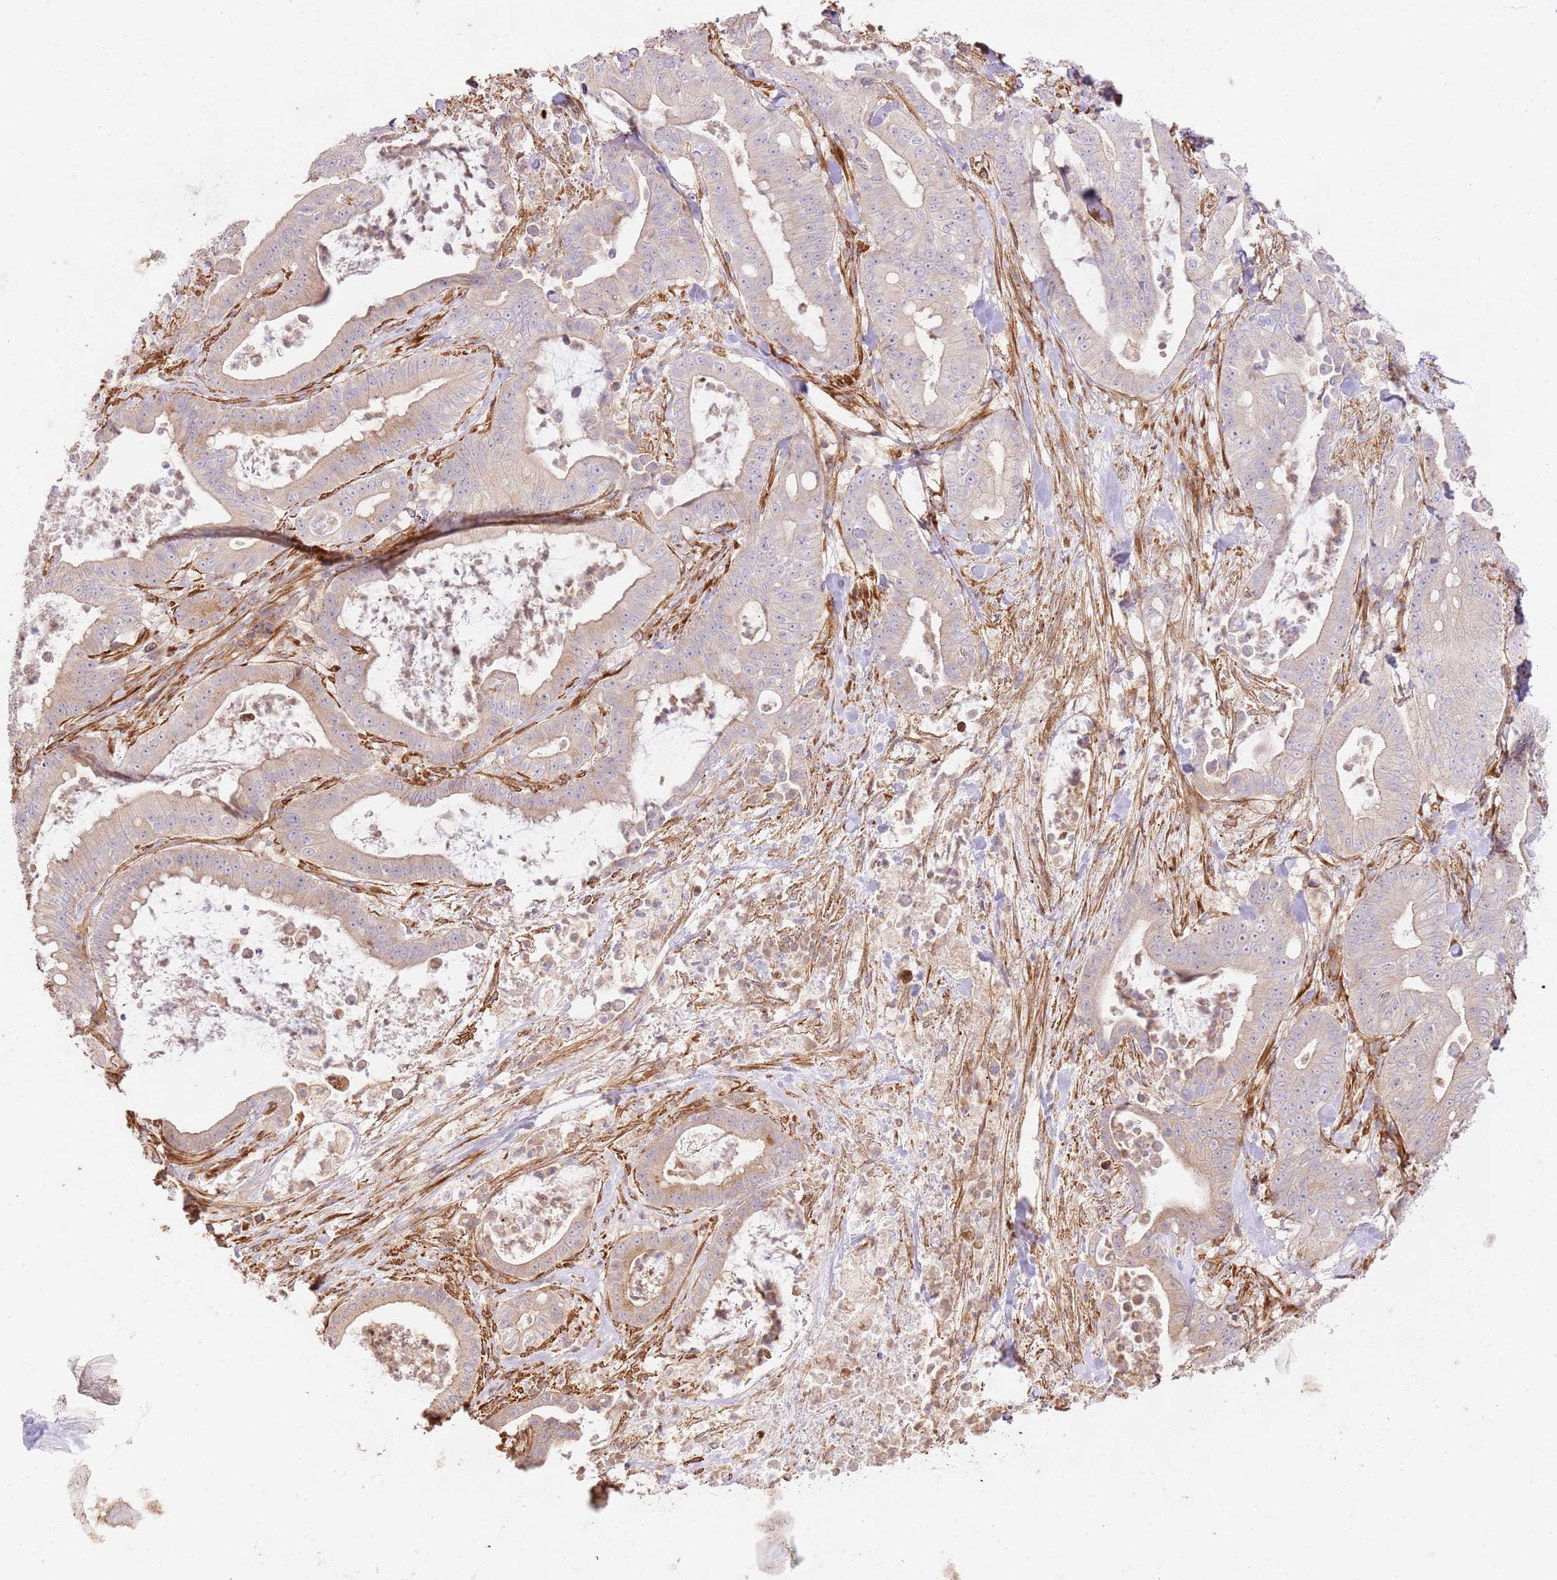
{"staining": {"intensity": "weak", "quantity": "<25%", "location": "cytoplasmic/membranous"}, "tissue": "pancreatic cancer", "cell_type": "Tumor cells", "image_type": "cancer", "snomed": [{"axis": "morphology", "description": "Adenocarcinoma, NOS"}, {"axis": "topography", "description": "Pancreas"}], "caption": "IHC of pancreatic adenocarcinoma shows no staining in tumor cells. (DAB immunohistochemistry (IHC) visualized using brightfield microscopy, high magnification).", "gene": "ZBTB39", "patient": {"sex": "male", "age": 71}}